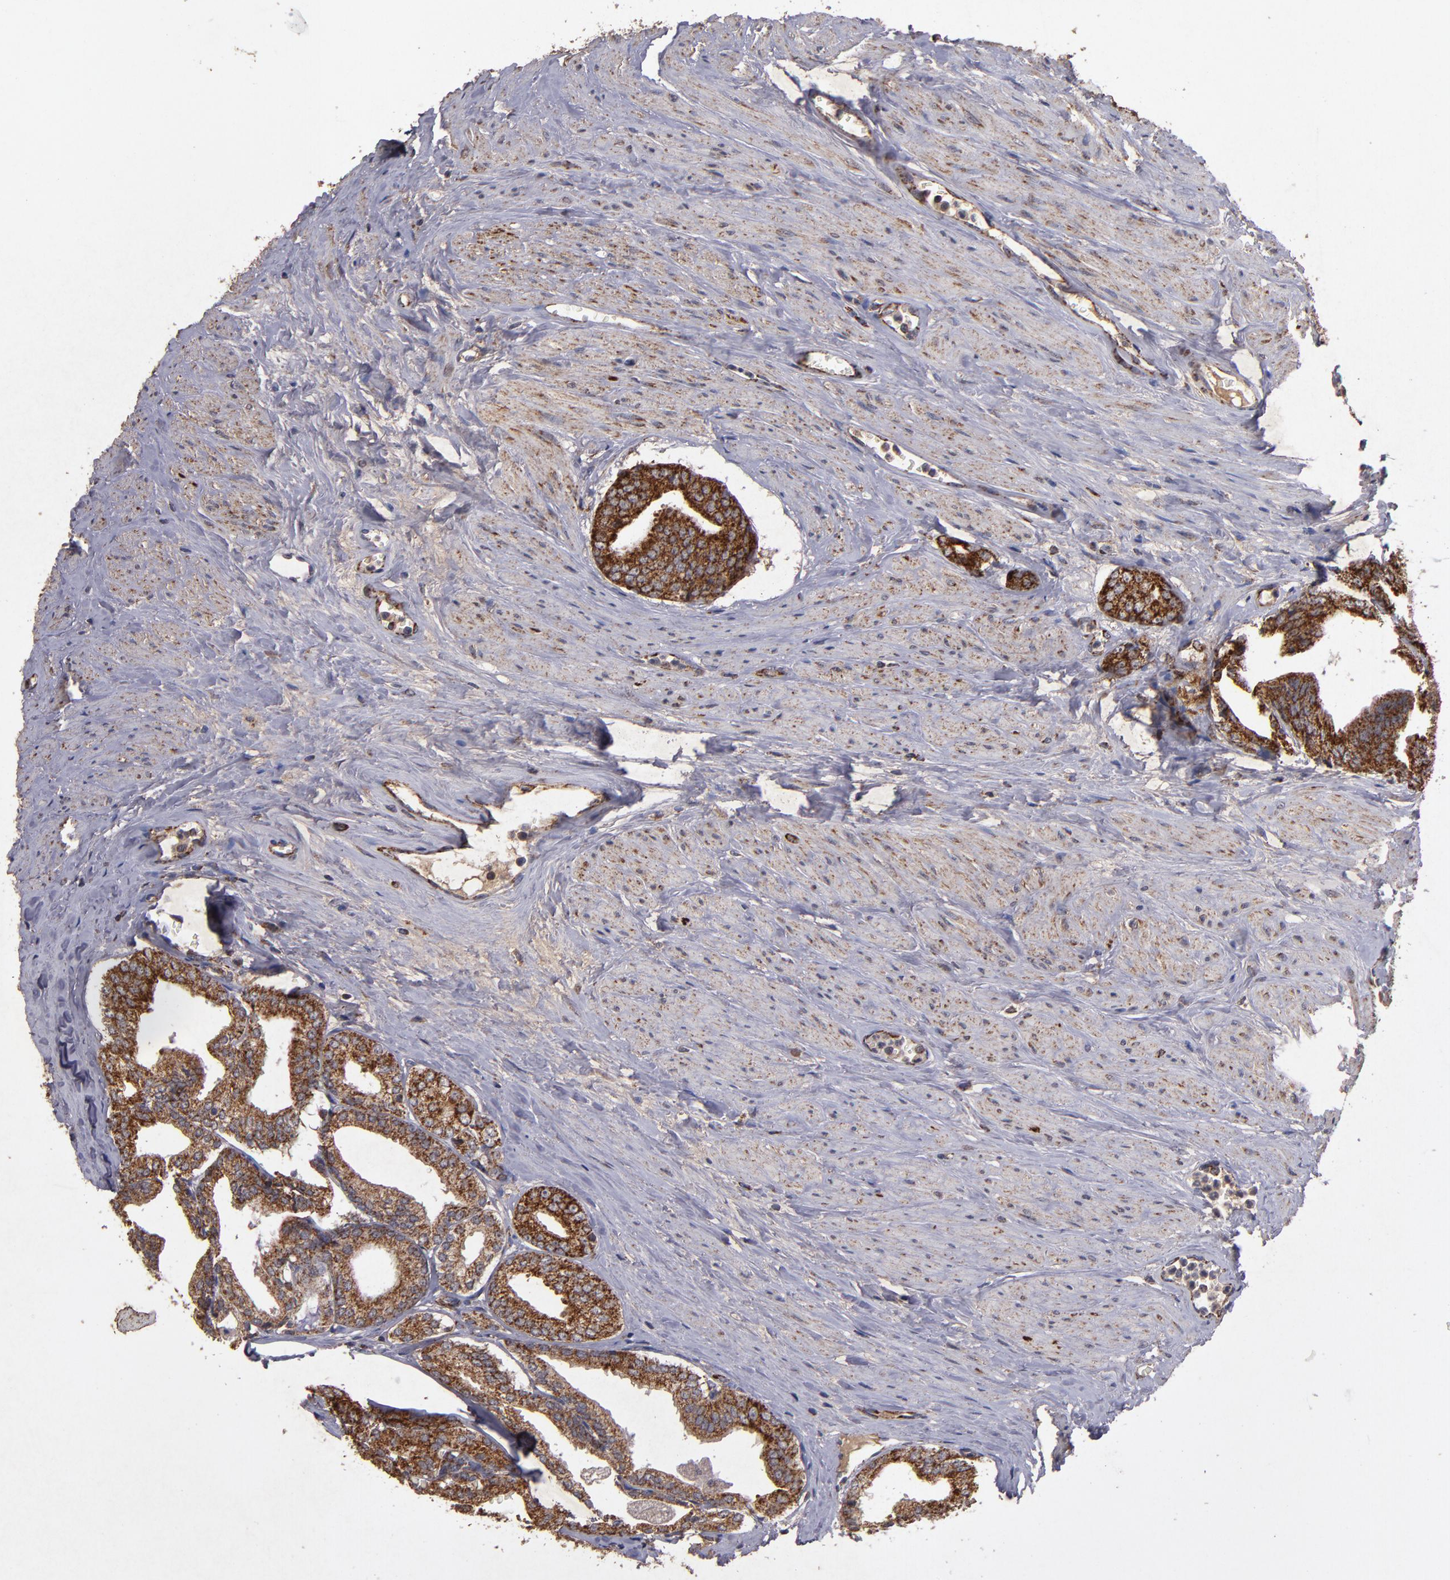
{"staining": {"intensity": "moderate", "quantity": ">75%", "location": "cytoplasmic/membranous"}, "tissue": "prostate cancer", "cell_type": "Tumor cells", "image_type": "cancer", "snomed": [{"axis": "morphology", "description": "Adenocarcinoma, Medium grade"}, {"axis": "topography", "description": "Prostate"}], "caption": "Protein staining of prostate cancer tissue reveals moderate cytoplasmic/membranous expression in approximately >75% of tumor cells. The staining was performed using DAB, with brown indicating positive protein expression. Nuclei are stained blue with hematoxylin.", "gene": "TIMM9", "patient": {"sex": "male", "age": 79}}